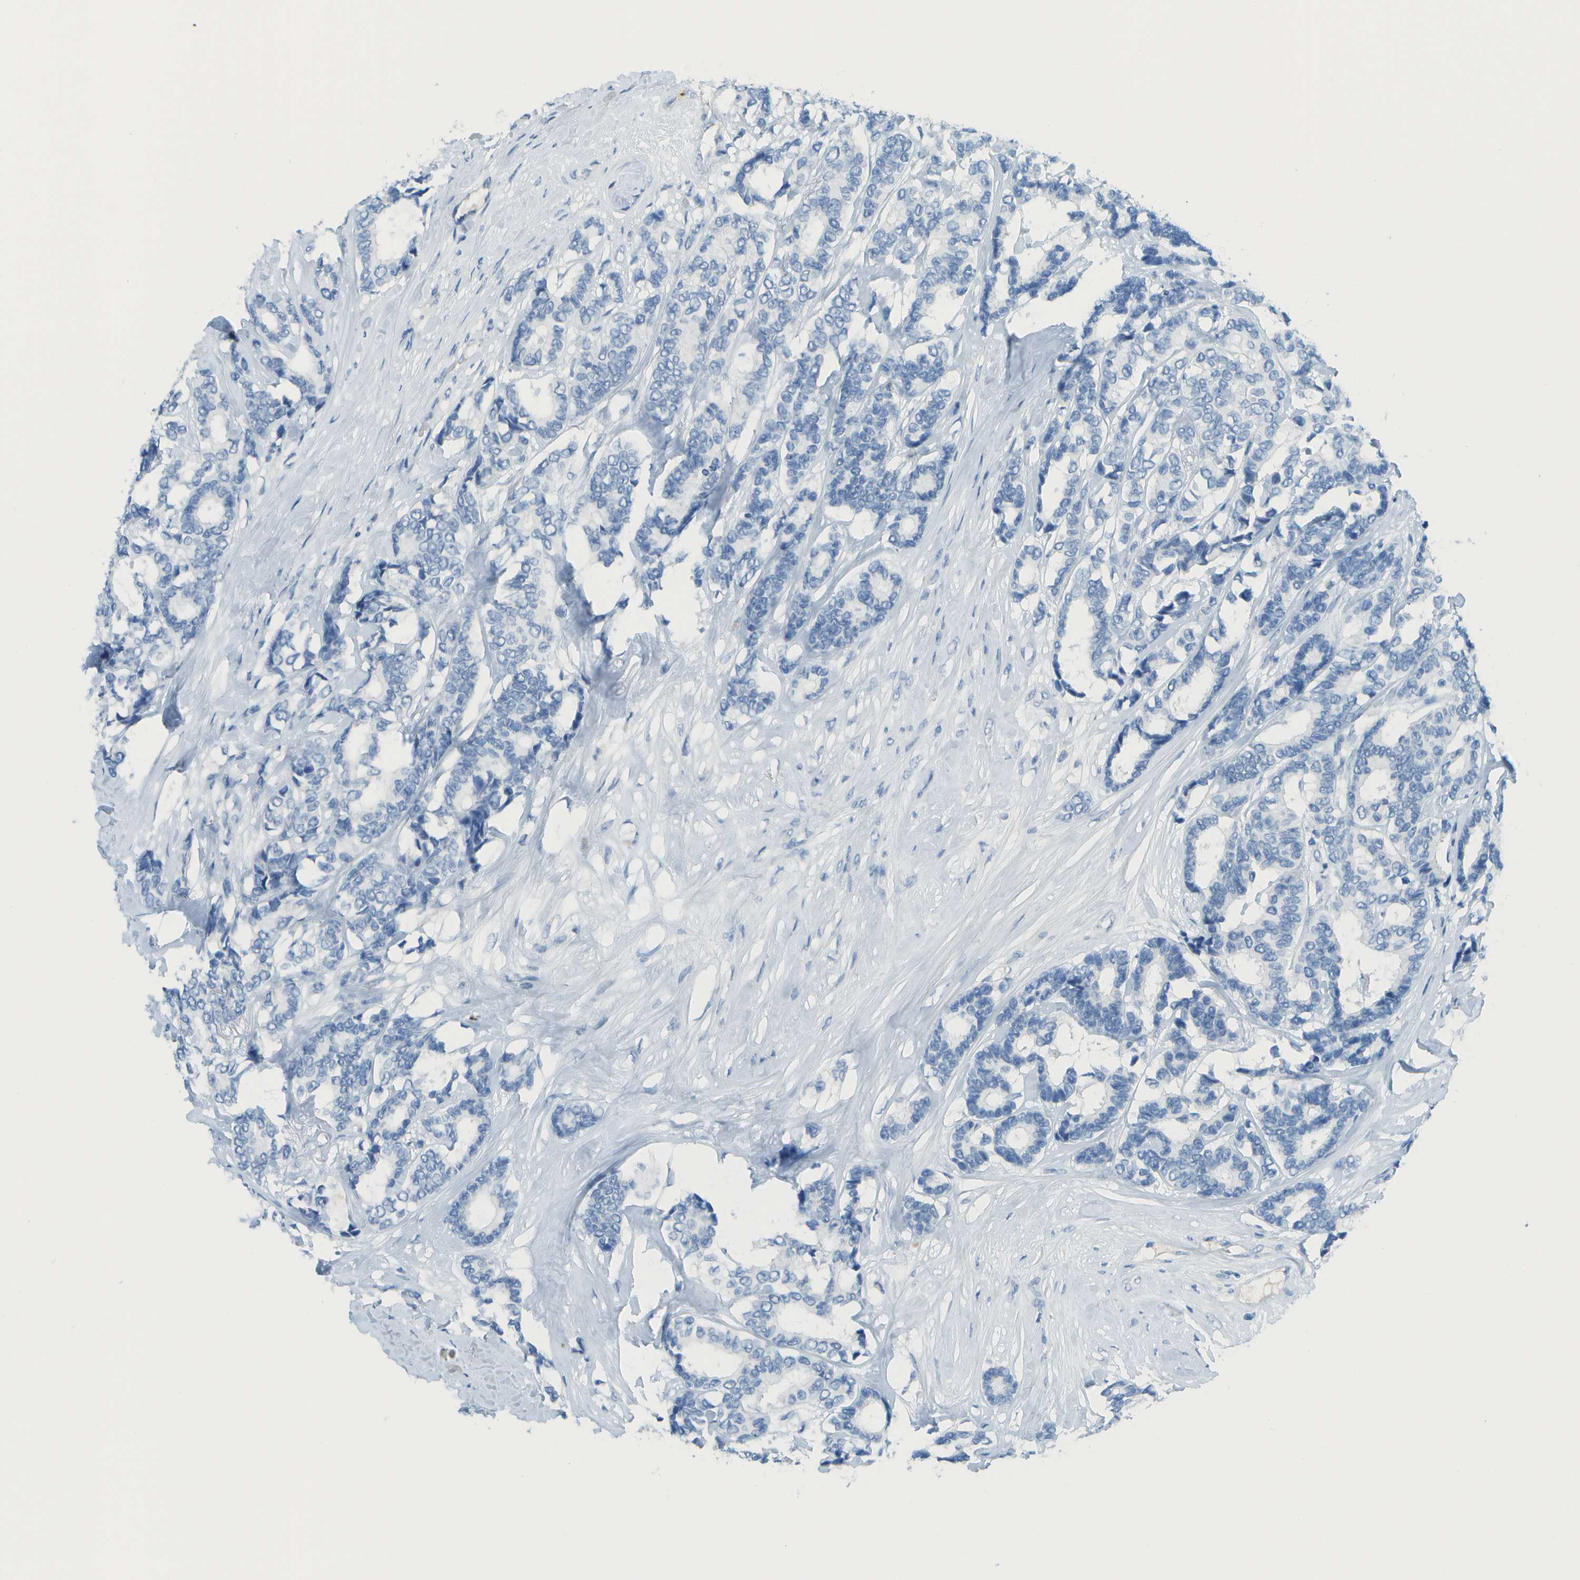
{"staining": {"intensity": "negative", "quantity": "none", "location": "none"}, "tissue": "breast cancer", "cell_type": "Tumor cells", "image_type": "cancer", "snomed": [{"axis": "morphology", "description": "Duct carcinoma"}, {"axis": "topography", "description": "Breast"}], "caption": "Tumor cells show no significant protein expression in breast infiltrating ductal carcinoma.", "gene": "C1S", "patient": {"sex": "female", "age": 87}}